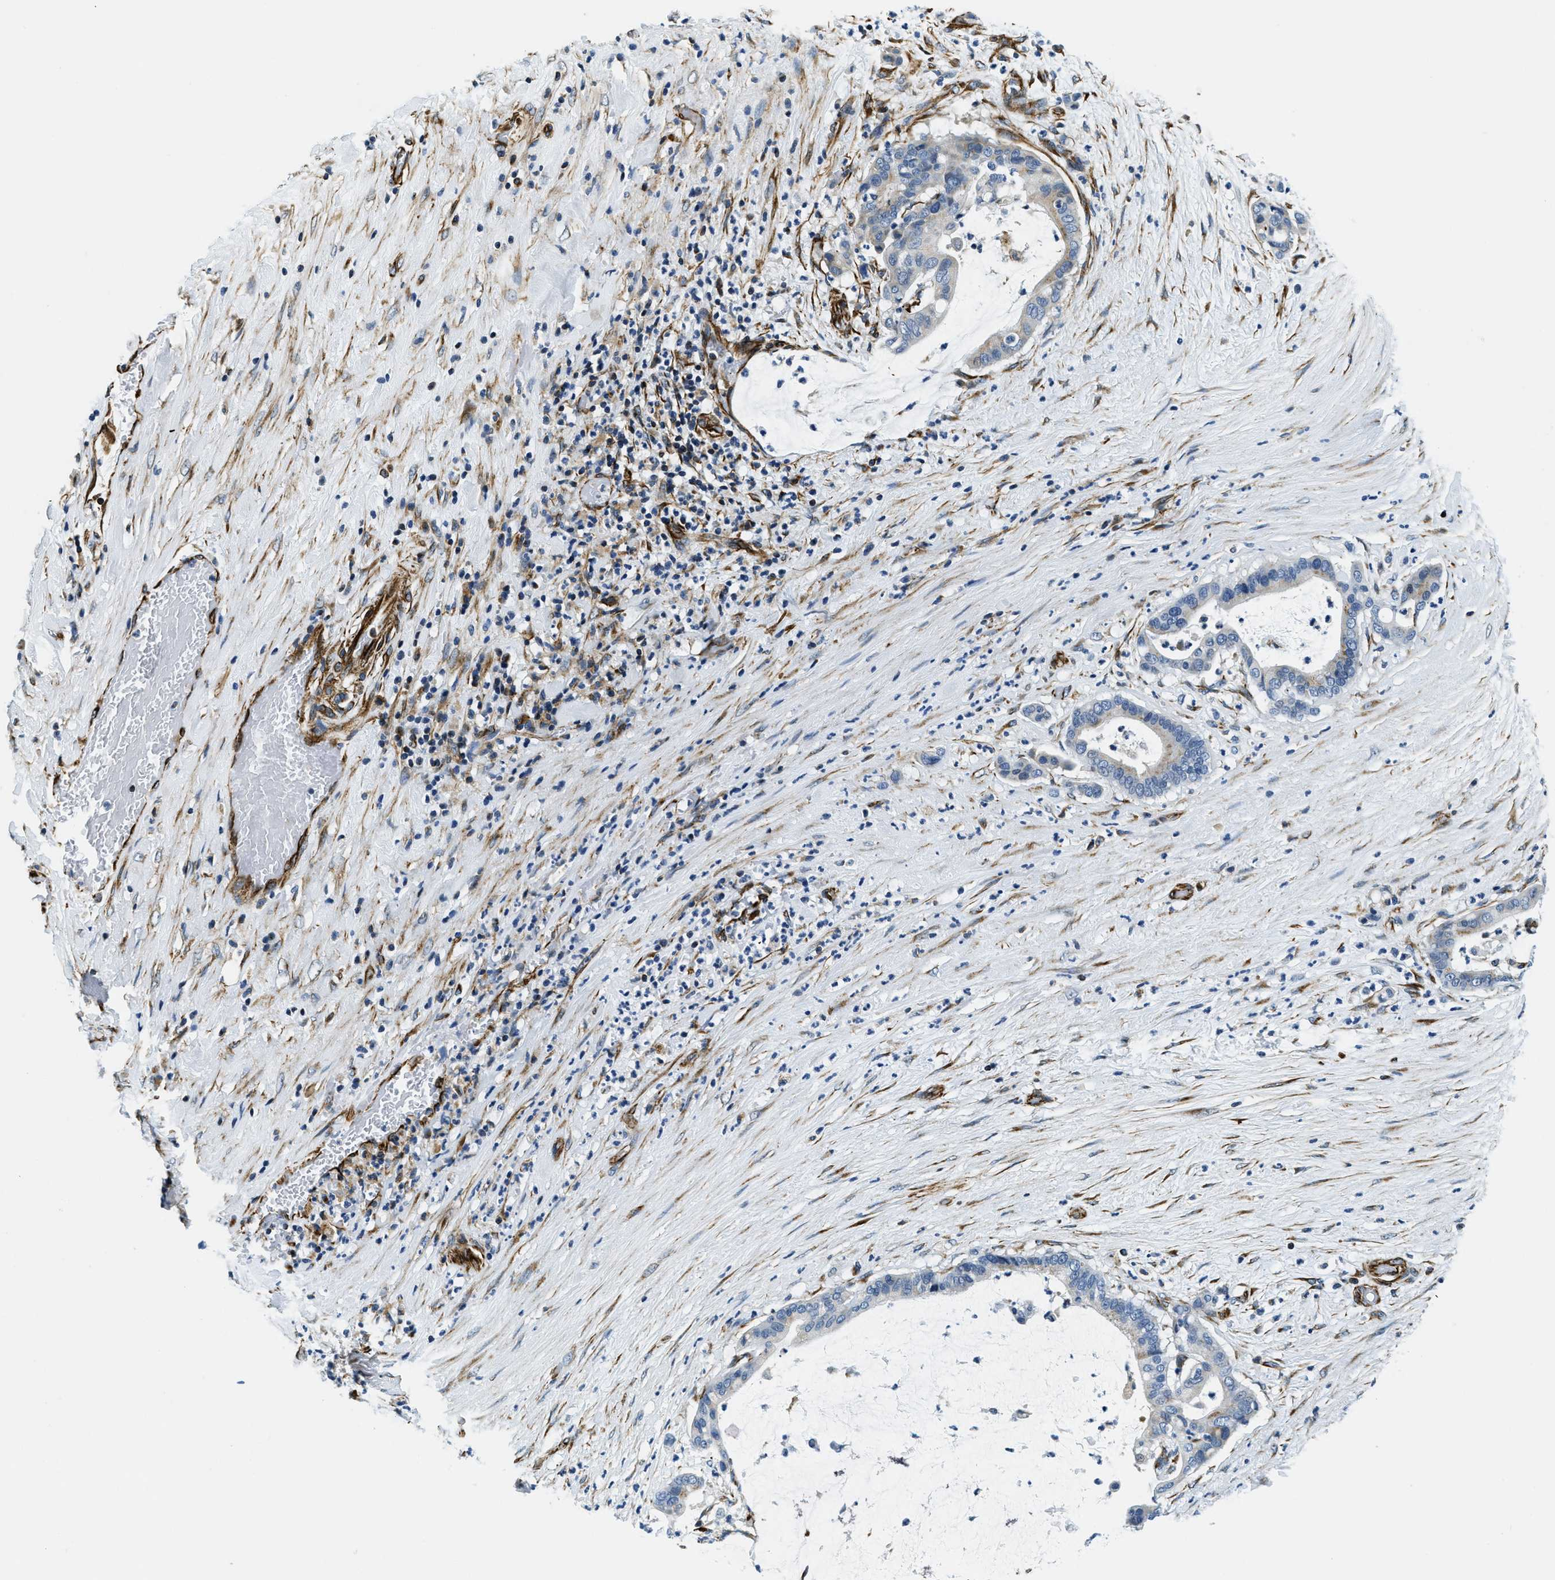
{"staining": {"intensity": "negative", "quantity": "none", "location": "none"}, "tissue": "pancreatic cancer", "cell_type": "Tumor cells", "image_type": "cancer", "snomed": [{"axis": "morphology", "description": "Adenocarcinoma, NOS"}, {"axis": "topography", "description": "Pancreas"}], "caption": "An image of pancreatic cancer (adenocarcinoma) stained for a protein exhibits no brown staining in tumor cells.", "gene": "GNS", "patient": {"sex": "male", "age": 41}}